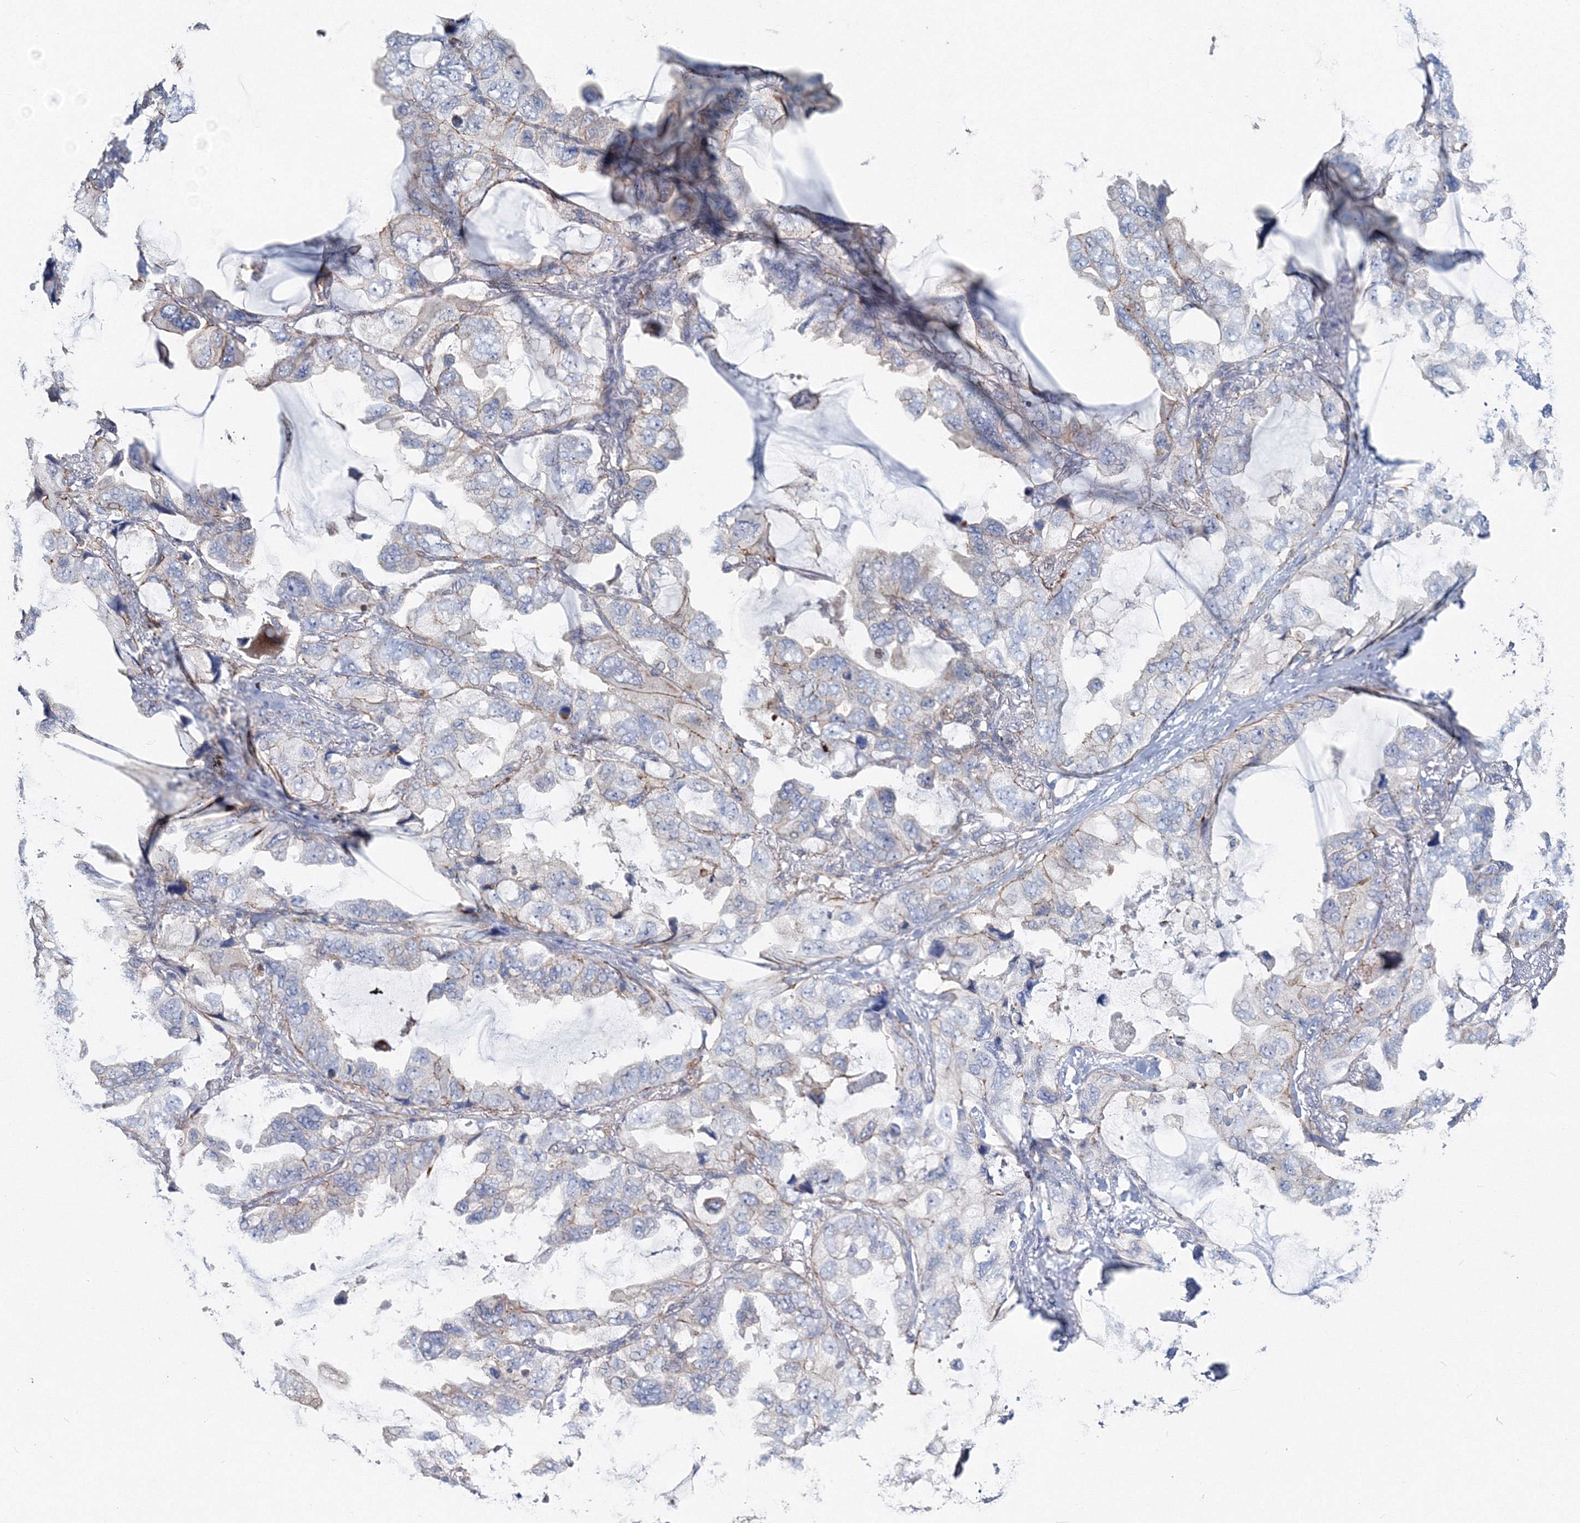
{"staining": {"intensity": "negative", "quantity": "none", "location": "none"}, "tissue": "lung cancer", "cell_type": "Tumor cells", "image_type": "cancer", "snomed": [{"axis": "morphology", "description": "Squamous cell carcinoma, NOS"}, {"axis": "topography", "description": "Lung"}], "caption": "This is an IHC micrograph of human squamous cell carcinoma (lung). There is no positivity in tumor cells.", "gene": "GGA2", "patient": {"sex": "female", "age": 73}}